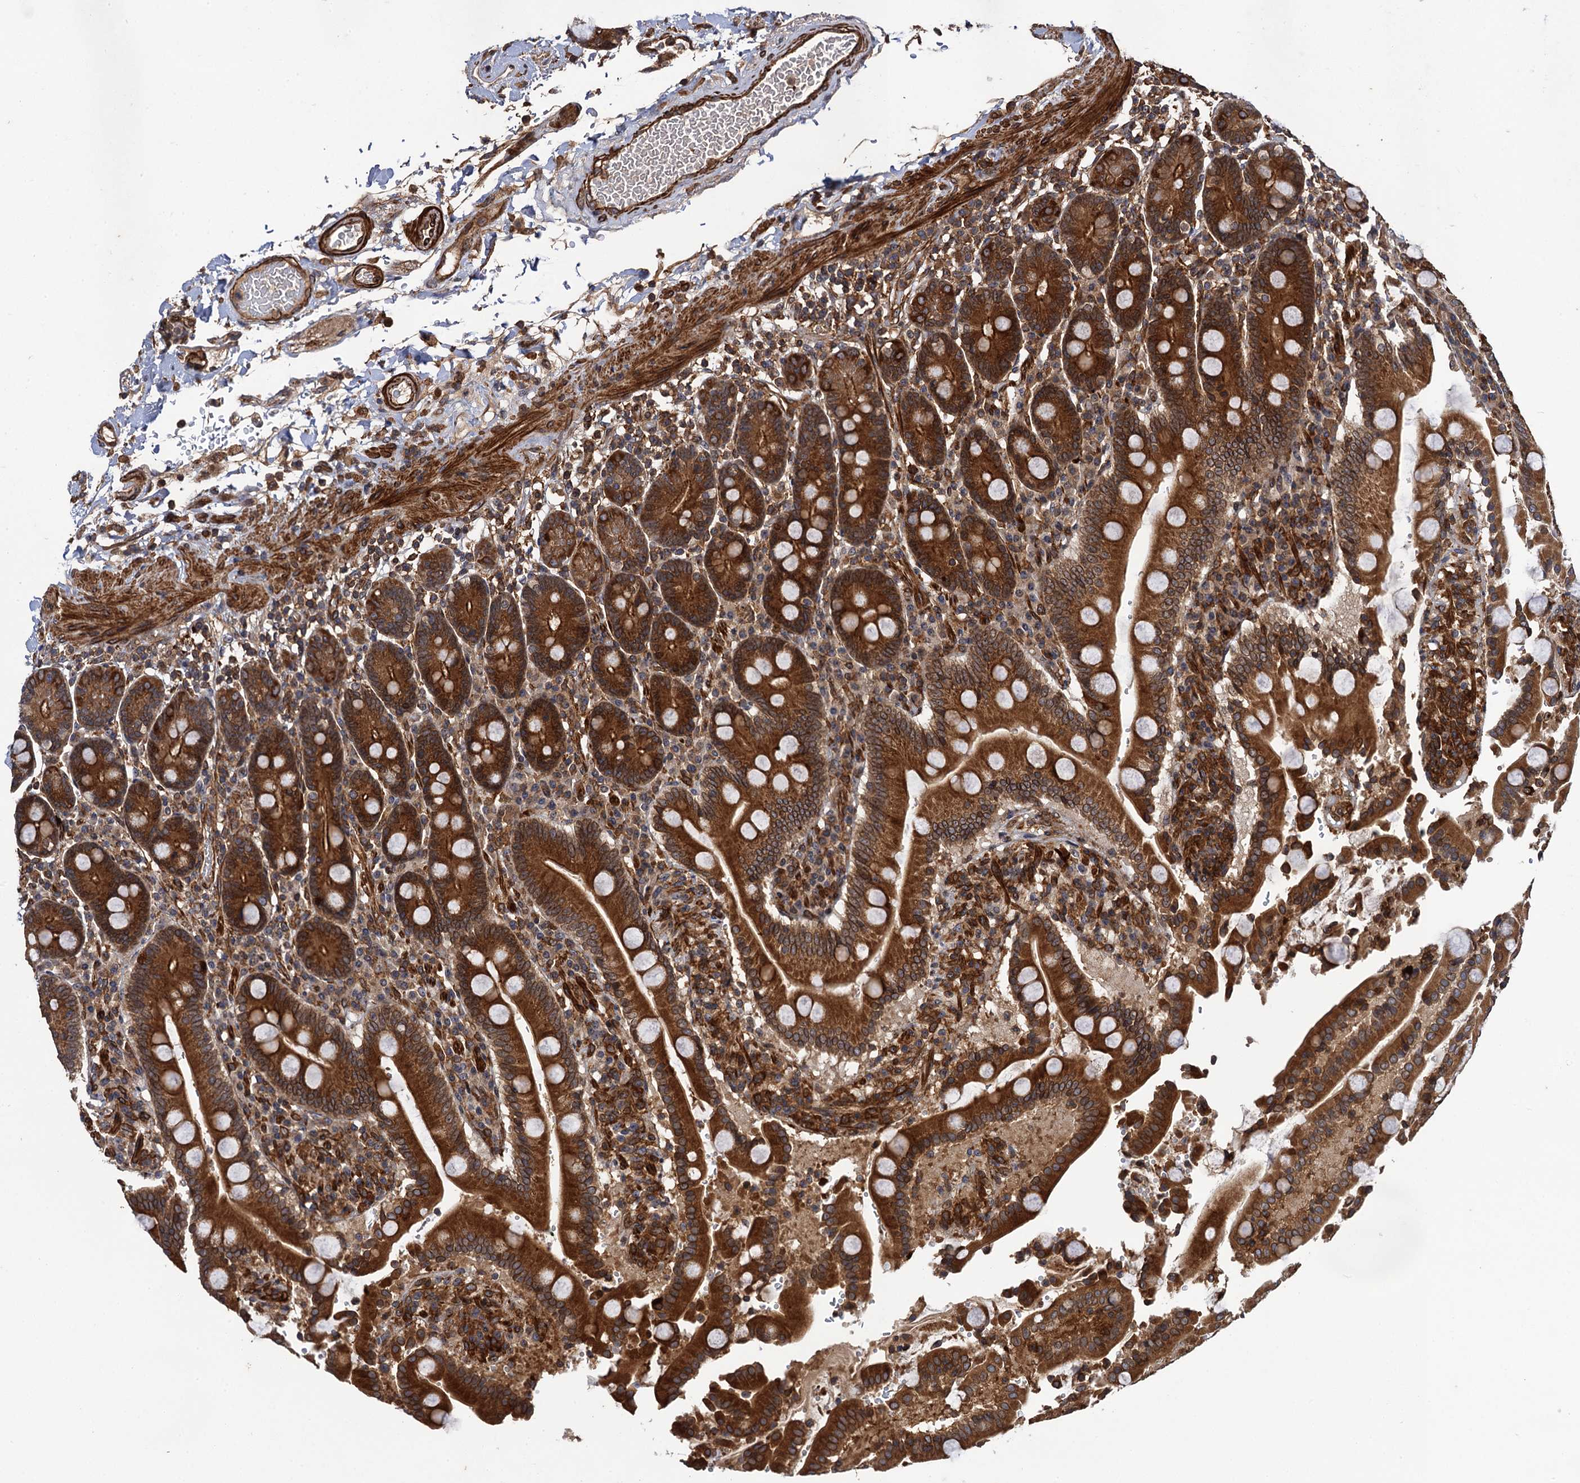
{"staining": {"intensity": "strong", "quantity": ">75%", "location": "cytoplasmic/membranous"}, "tissue": "duodenum", "cell_type": "Glandular cells", "image_type": "normal", "snomed": [{"axis": "morphology", "description": "Normal tissue, NOS"}, {"axis": "topography", "description": "Small intestine, NOS"}], "caption": "A micrograph showing strong cytoplasmic/membranous staining in approximately >75% of glandular cells in normal duodenum, as visualized by brown immunohistochemical staining.", "gene": "BORA", "patient": {"sex": "female", "age": 71}}